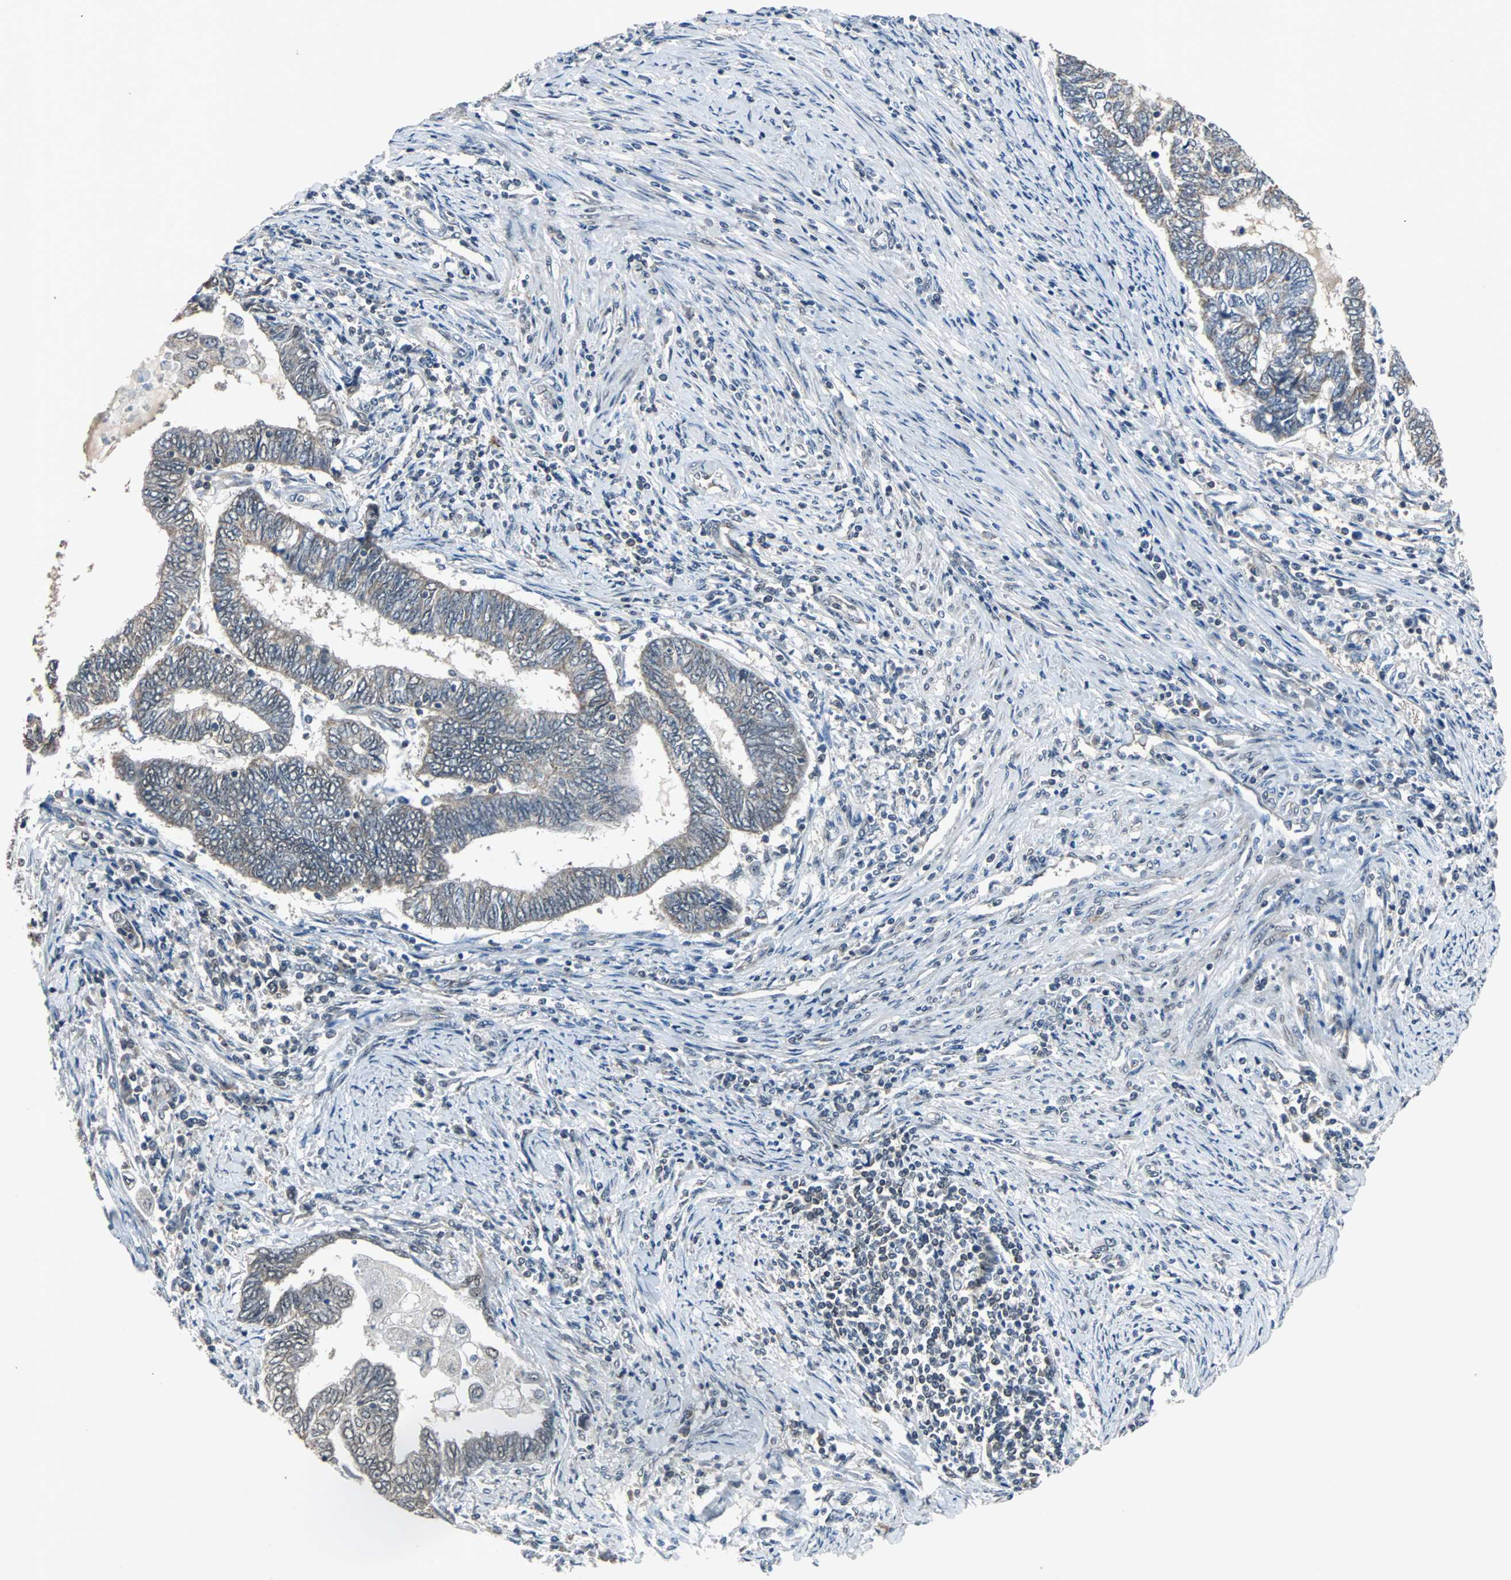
{"staining": {"intensity": "weak", "quantity": "<25%", "location": "cytoplasmic/membranous"}, "tissue": "endometrial cancer", "cell_type": "Tumor cells", "image_type": "cancer", "snomed": [{"axis": "morphology", "description": "Adenocarcinoma, NOS"}, {"axis": "topography", "description": "Uterus"}, {"axis": "topography", "description": "Endometrium"}], "caption": "Histopathology image shows no significant protein positivity in tumor cells of endometrial cancer (adenocarcinoma).", "gene": "ZHX2", "patient": {"sex": "female", "age": 70}}